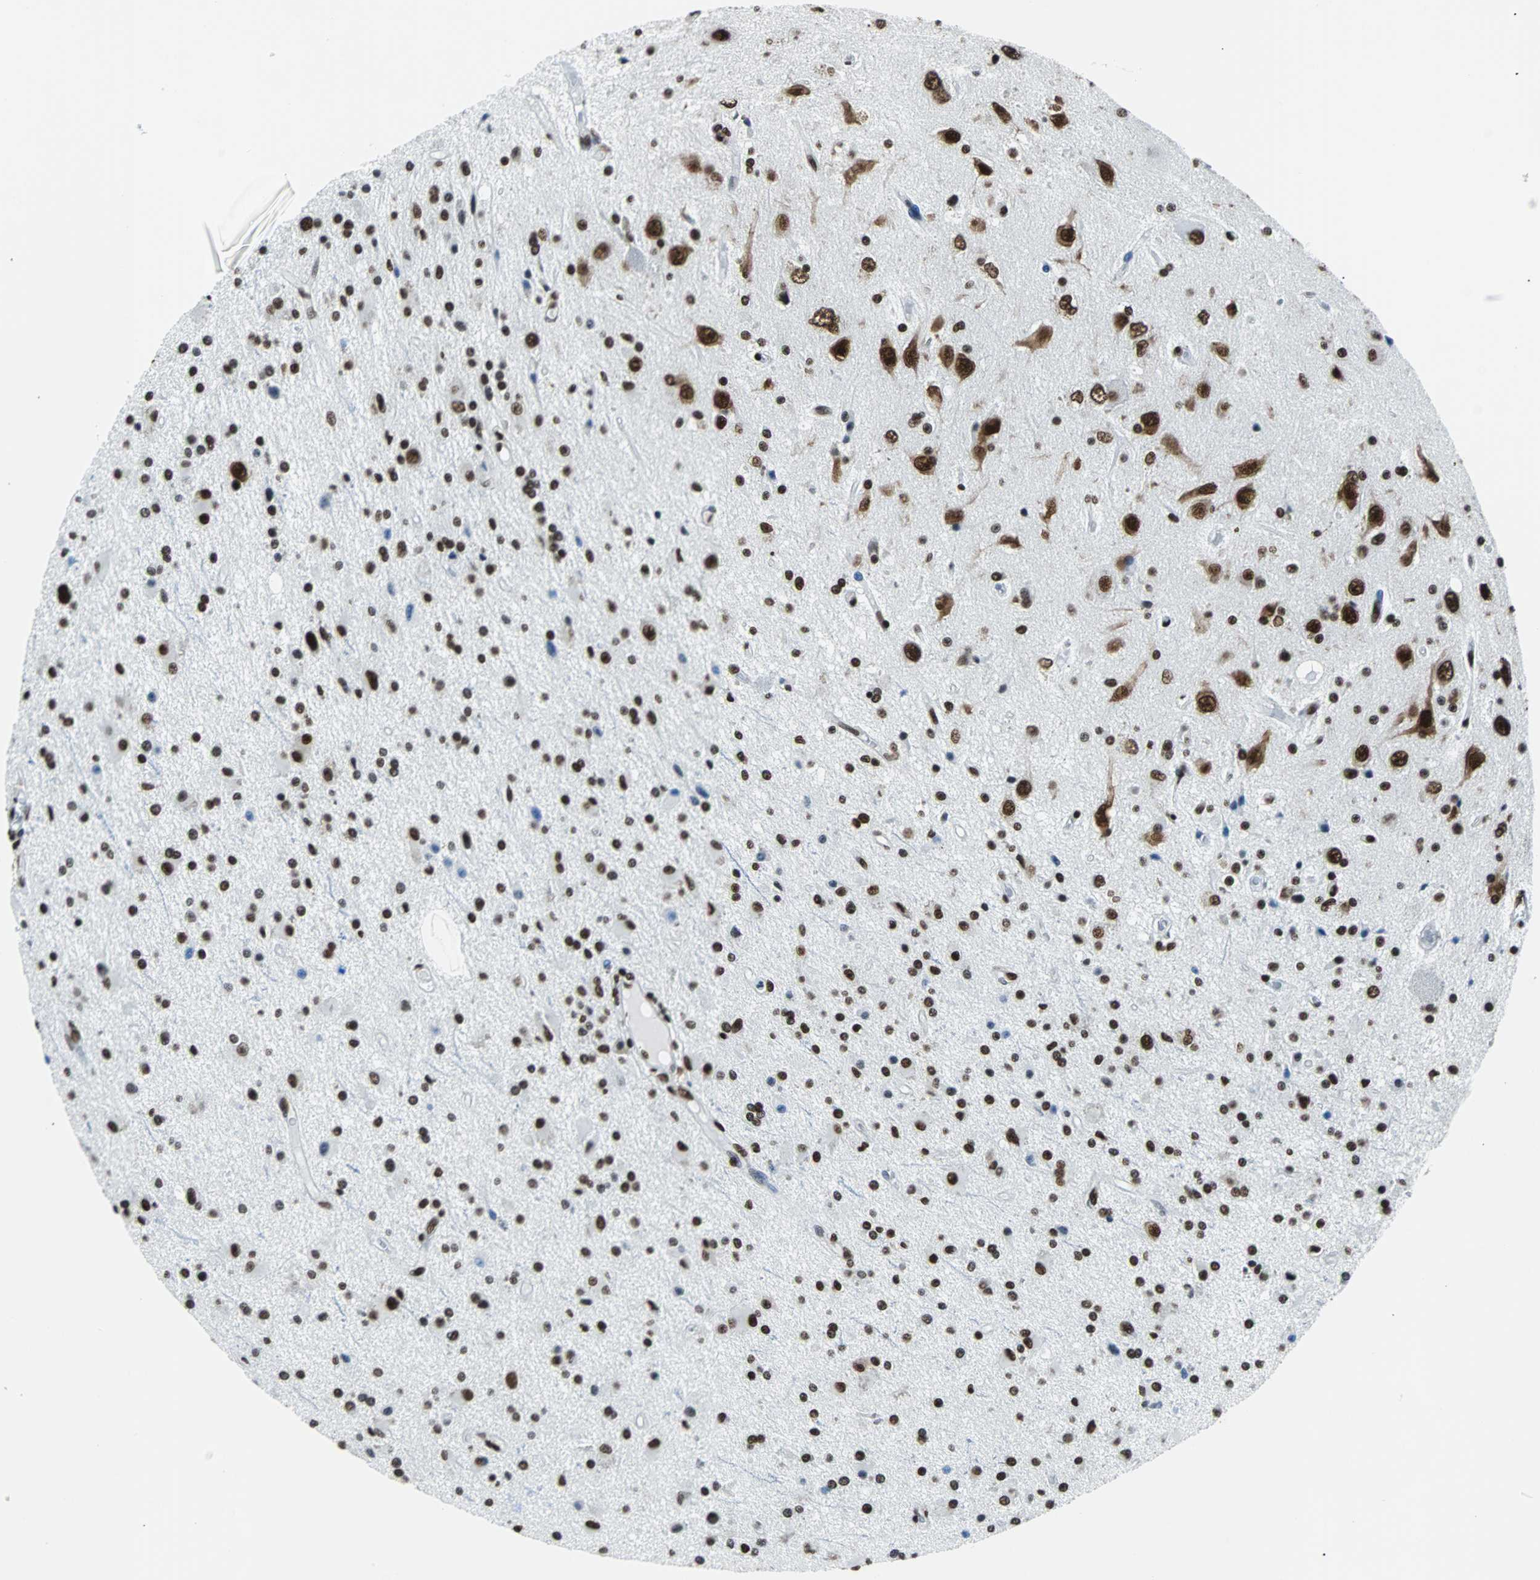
{"staining": {"intensity": "strong", "quantity": ">75%", "location": "nuclear"}, "tissue": "glioma", "cell_type": "Tumor cells", "image_type": "cancer", "snomed": [{"axis": "morphology", "description": "Glioma, malignant, Low grade"}, {"axis": "topography", "description": "Brain"}], "caption": "Immunohistochemical staining of human glioma exhibits high levels of strong nuclear protein positivity in about >75% of tumor cells.", "gene": "FUBP1", "patient": {"sex": "male", "age": 58}}